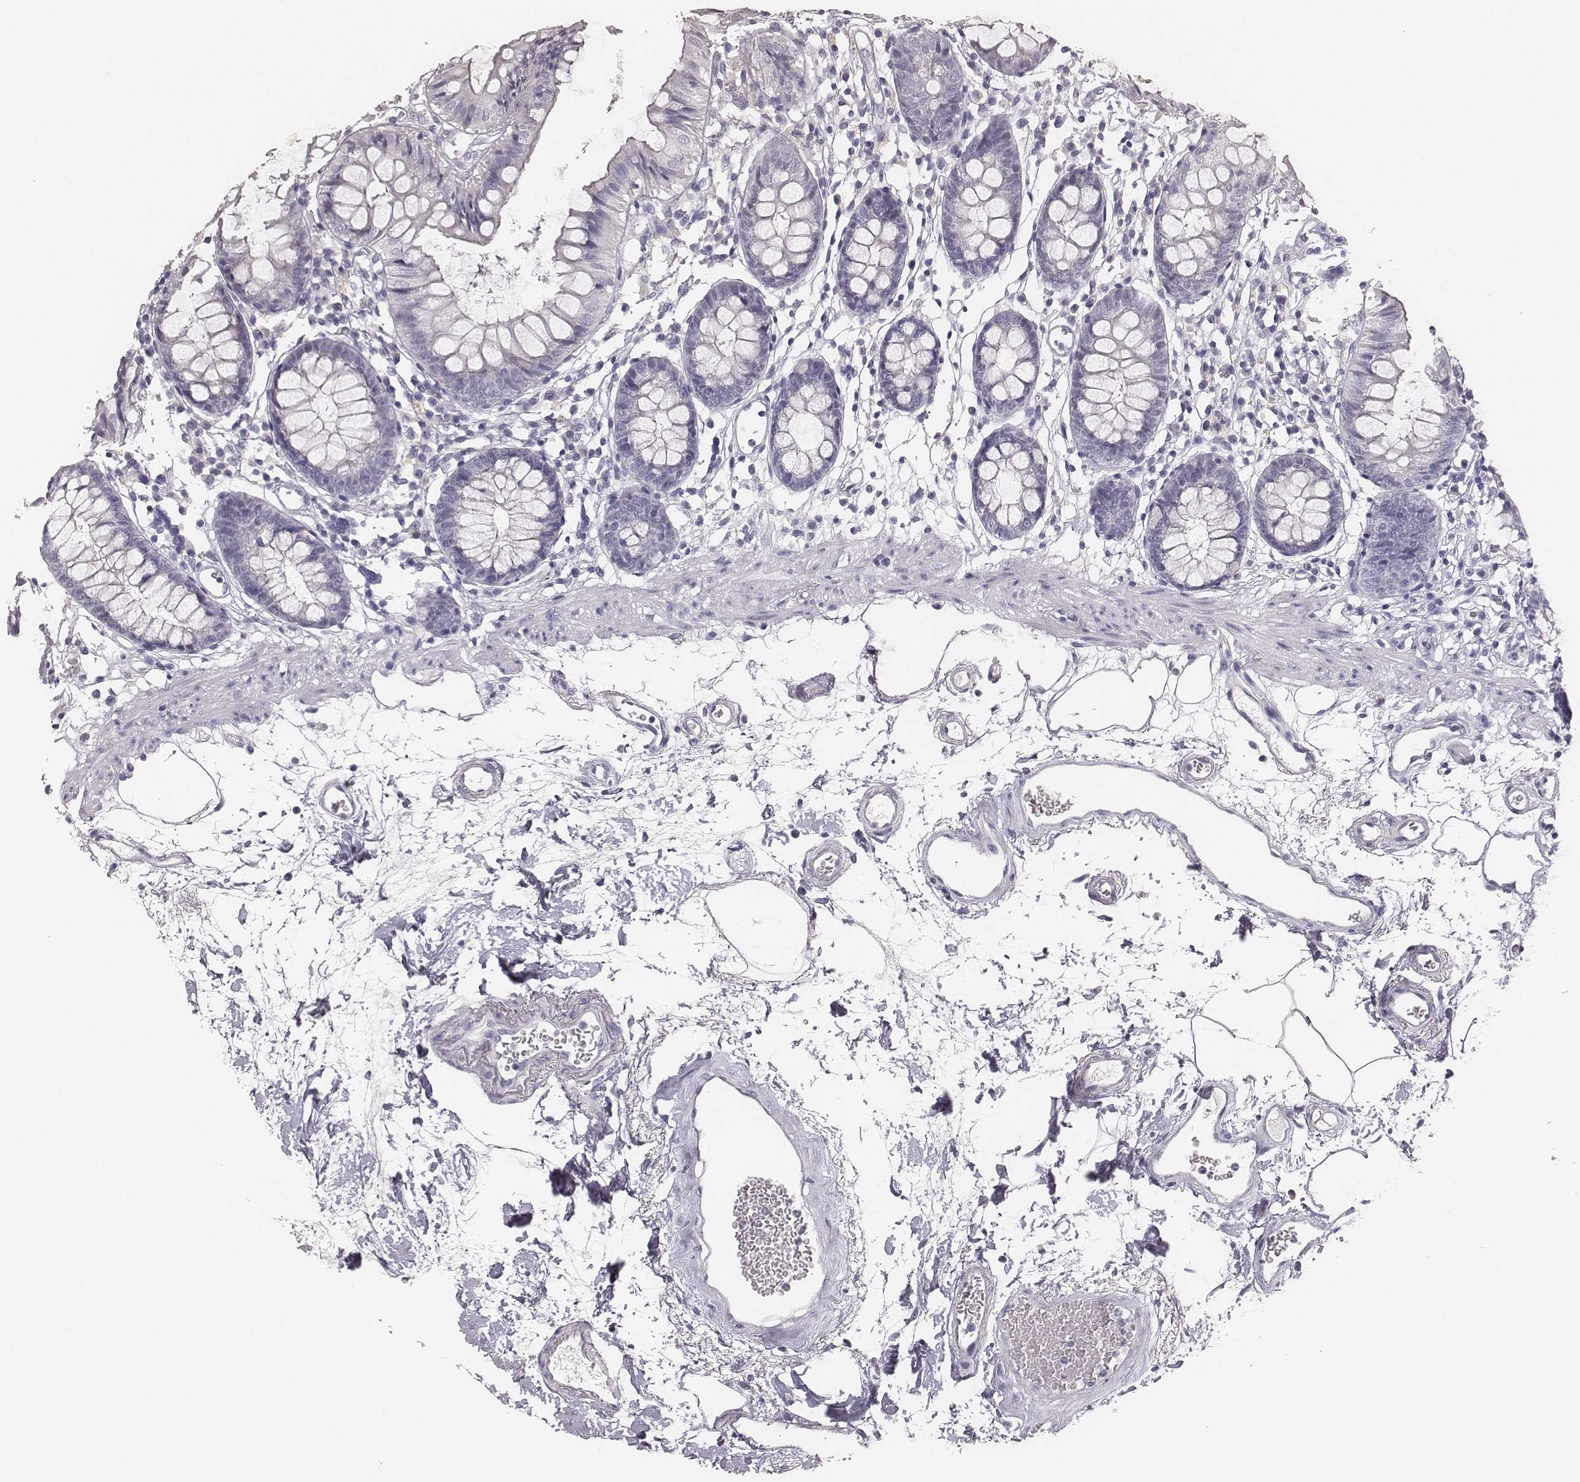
{"staining": {"intensity": "negative", "quantity": "none", "location": "none"}, "tissue": "colon", "cell_type": "Endothelial cells", "image_type": "normal", "snomed": [{"axis": "morphology", "description": "Normal tissue, NOS"}, {"axis": "topography", "description": "Colon"}], "caption": "Immunohistochemical staining of normal human colon exhibits no significant positivity in endothelial cells.", "gene": "MYH6", "patient": {"sex": "female", "age": 84}}